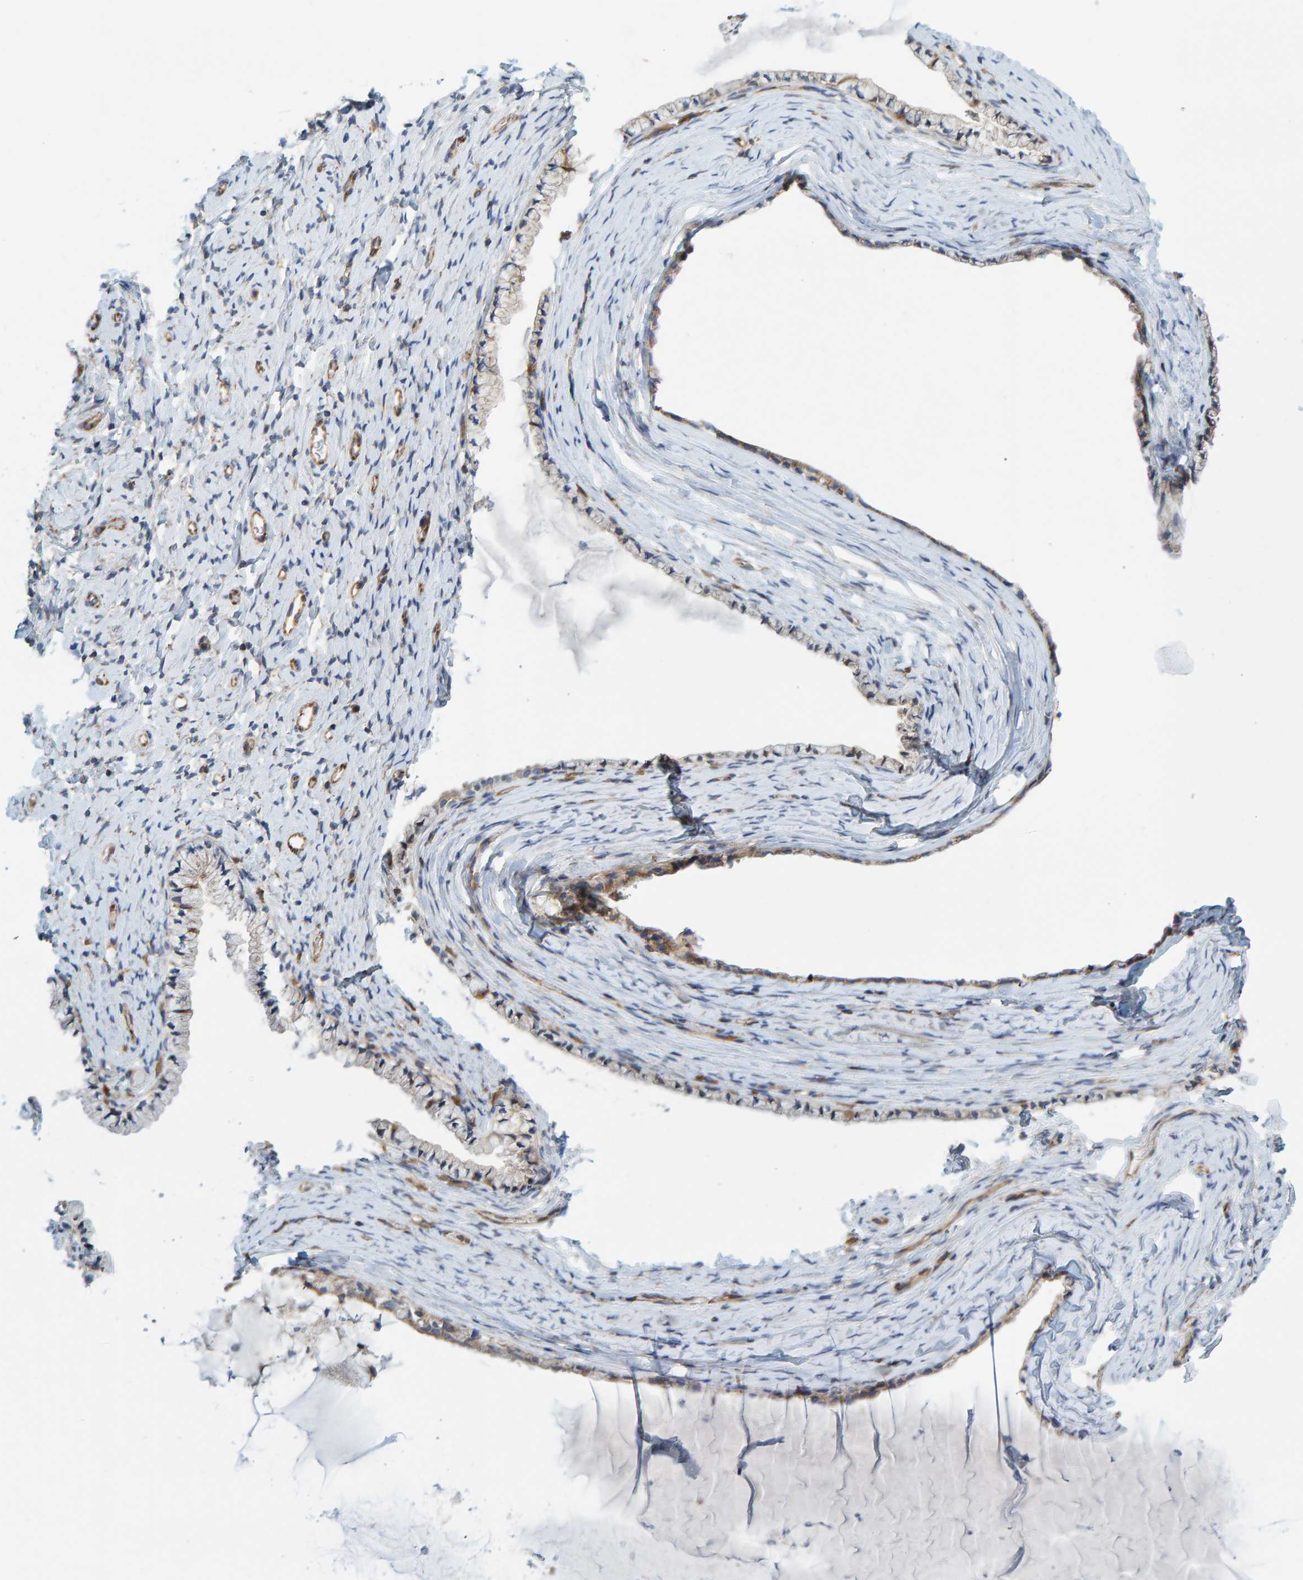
{"staining": {"intensity": "weak", "quantity": "<25%", "location": "cytoplasmic/membranous"}, "tissue": "cervix", "cell_type": "Glandular cells", "image_type": "normal", "snomed": [{"axis": "morphology", "description": "Normal tissue, NOS"}, {"axis": "topography", "description": "Cervix"}], "caption": "Glandular cells are negative for brown protein staining in normal cervix. (IHC, brightfield microscopy, high magnification).", "gene": "PRKD2", "patient": {"sex": "female", "age": 72}}